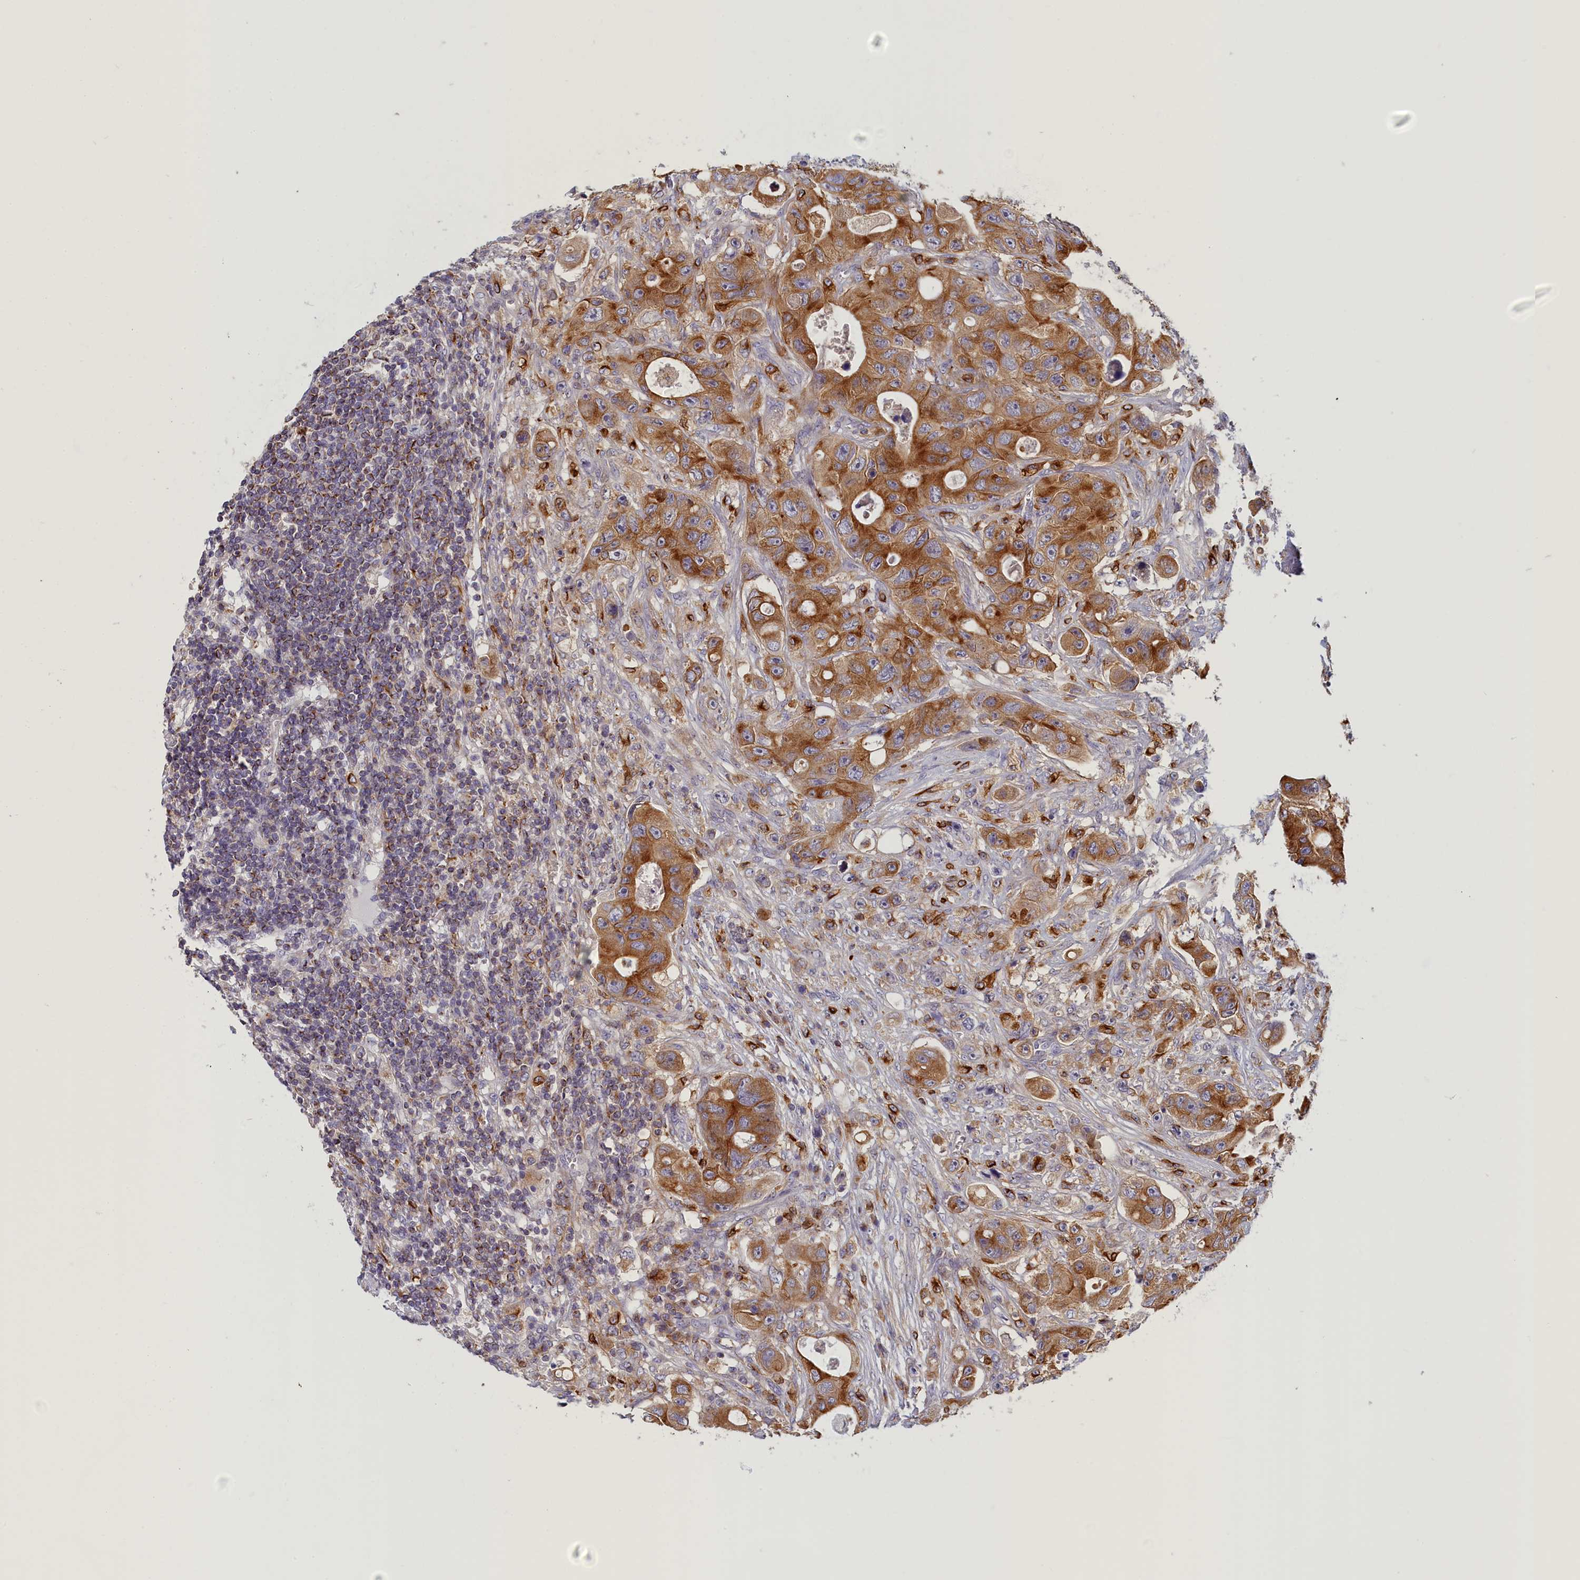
{"staining": {"intensity": "strong", "quantity": ">75%", "location": "cytoplasmic/membranous"}, "tissue": "colorectal cancer", "cell_type": "Tumor cells", "image_type": "cancer", "snomed": [{"axis": "morphology", "description": "Adenocarcinoma, NOS"}, {"axis": "topography", "description": "Colon"}], "caption": "Immunohistochemistry histopathology image of neoplastic tissue: colorectal cancer (adenocarcinoma) stained using immunohistochemistry reveals high levels of strong protein expression localized specifically in the cytoplasmic/membranous of tumor cells, appearing as a cytoplasmic/membranous brown color.", "gene": "NOL10", "patient": {"sex": "female", "age": 46}}